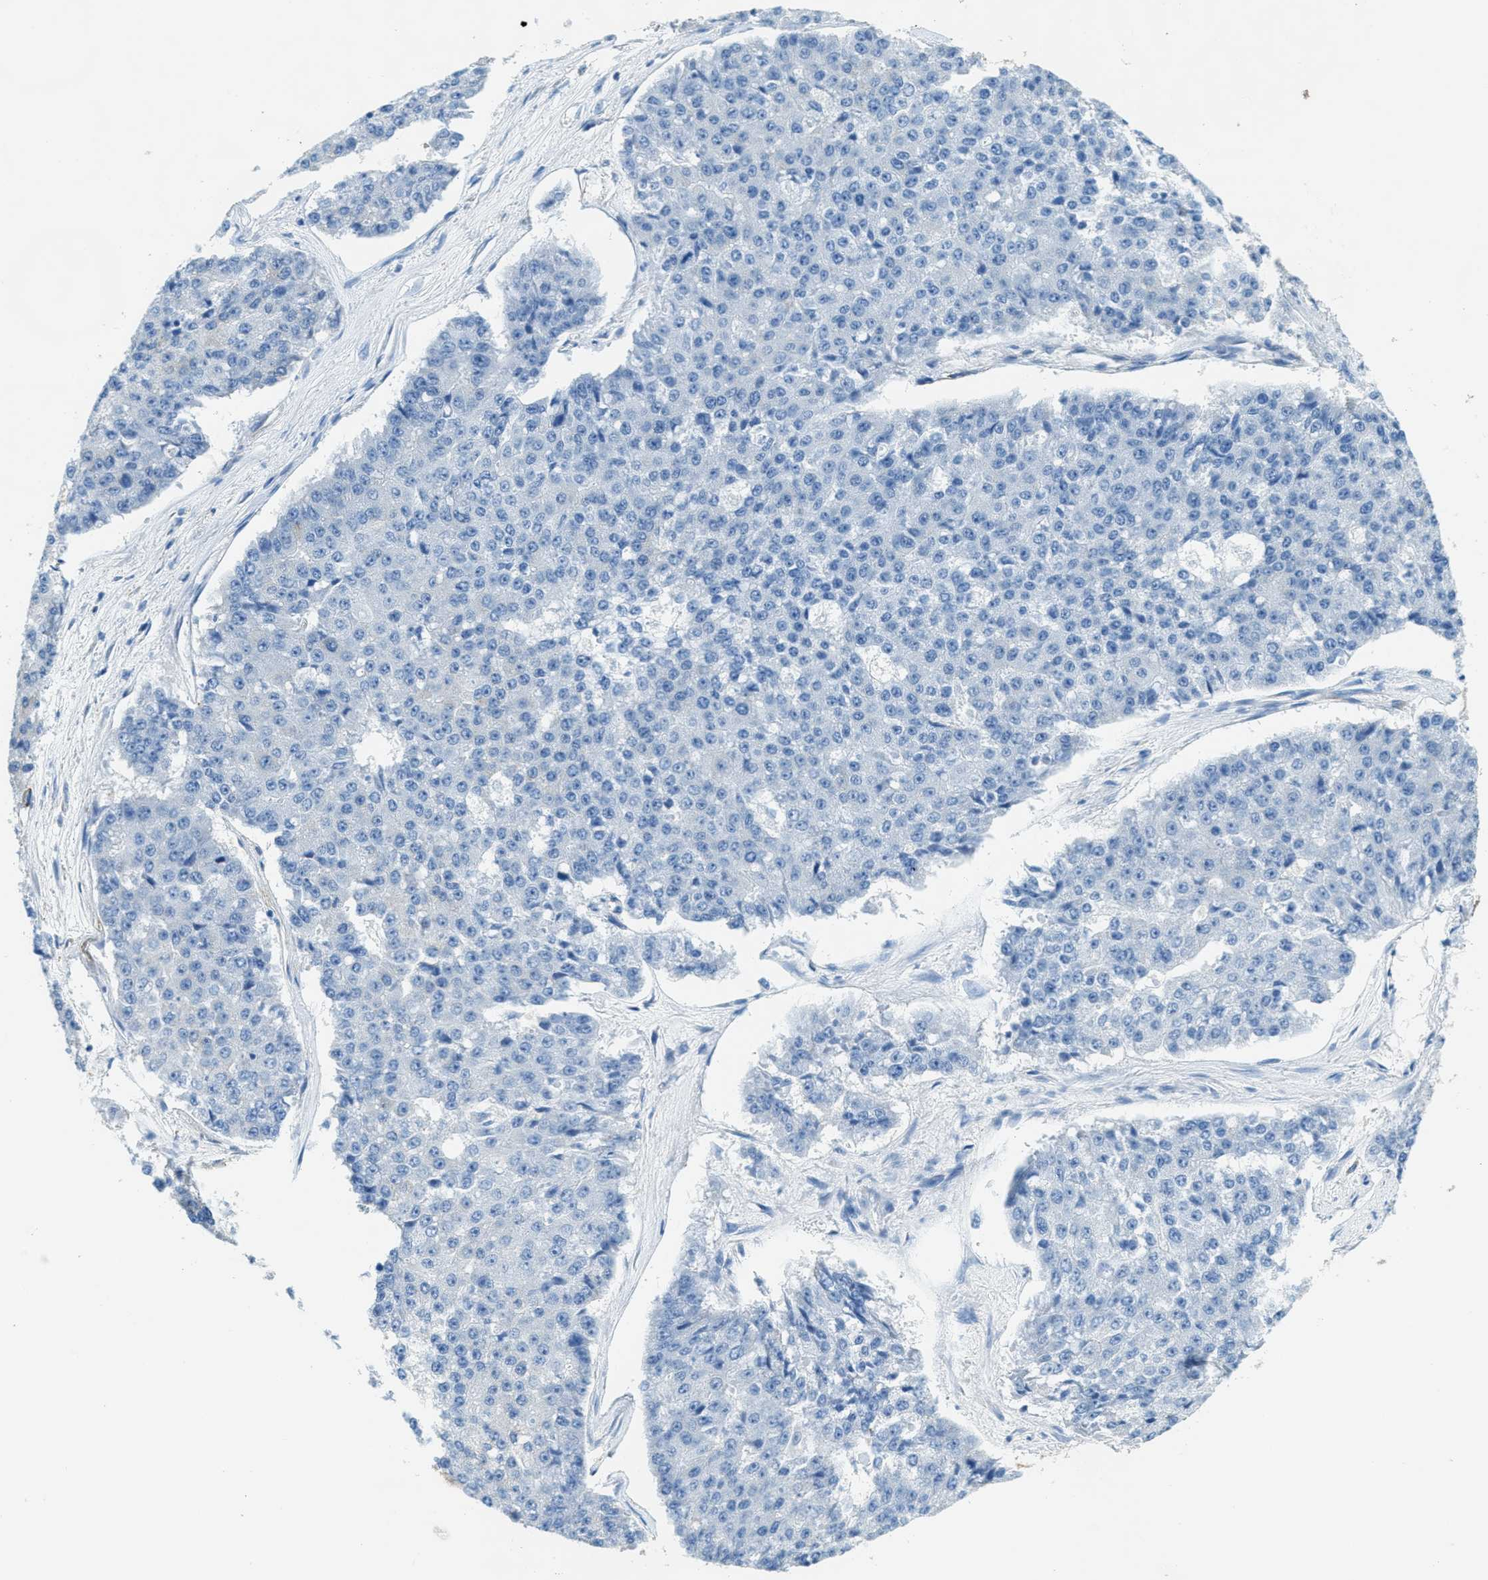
{"staining": {"intensity": "negative", "quantity": "none", "location": "none"}, "tissue": "pancreatic cancer", "cell_type": "Tumor cells", "image_type": "cancer", "snomed": [{"axis": "morphology", "description": "Adenocarcinoma, NOS"}, {"axis": "topography", "description": "Pancreas"}], "caption": "IHC image of human pancreatic cancer stained for a protein (brown), which exhibits no expression in tumor cells.", "gene": "AP2B1", "patient": {"sex": "male", "age": 50}}